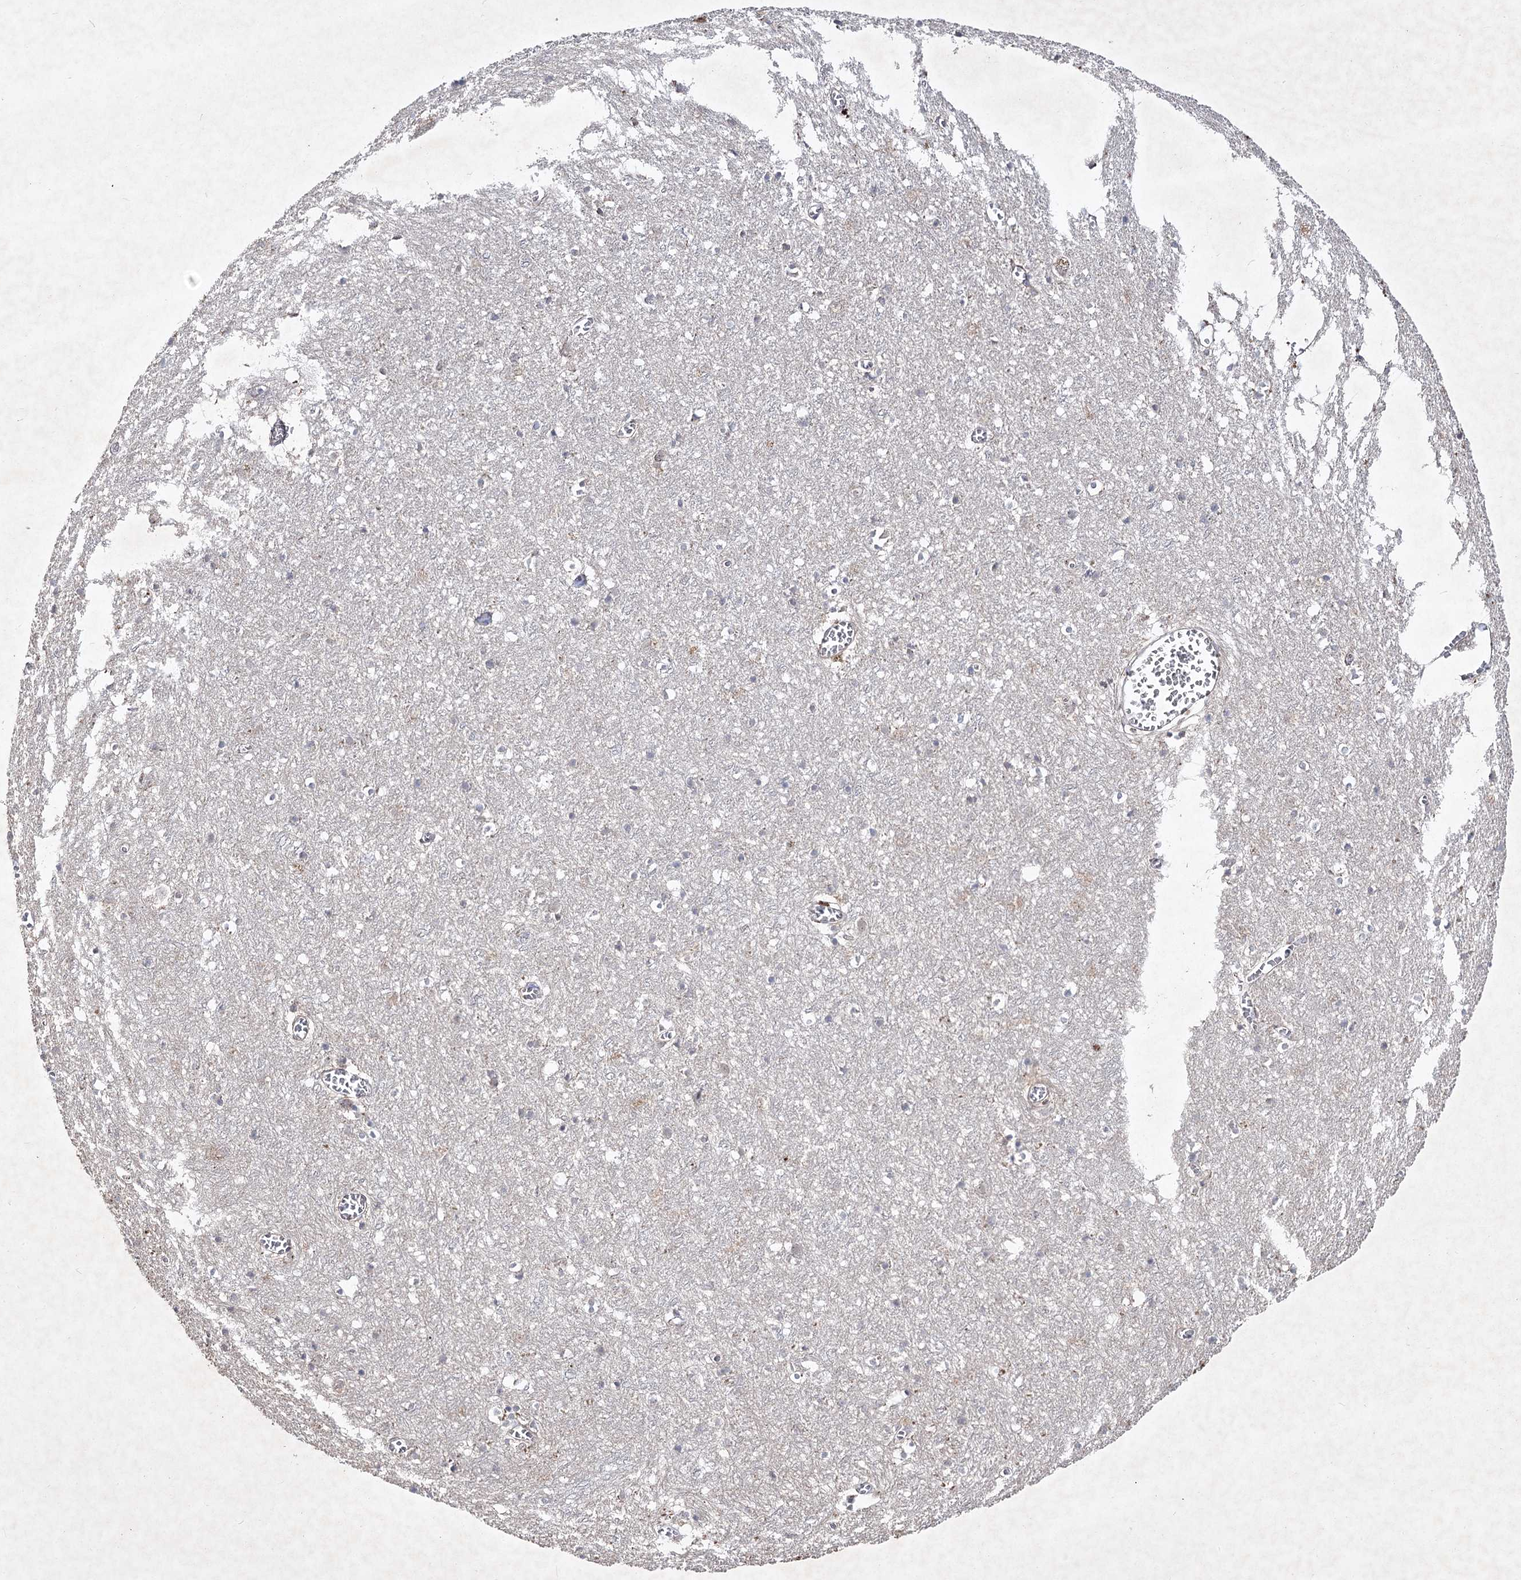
{"staining": {"intensity": "negative", "quantity": "none", "location": "none"}, "tissue": "cerebral cortex", "cell_type": "Endothelial cells", "image_type": "normal", "snomed": [{"axis": "morphology", "description": "Normal tissue, NOS"}, {"axis": "topography", "description": "Cerebral cortex"}], "caption": "The immunohistochemistry (IHC) photomicrograph has no significant positivity in endothelial cells of cerebral cortex.", "gene": "CIB2", "patient": {"sex": "female", "age": 64}}